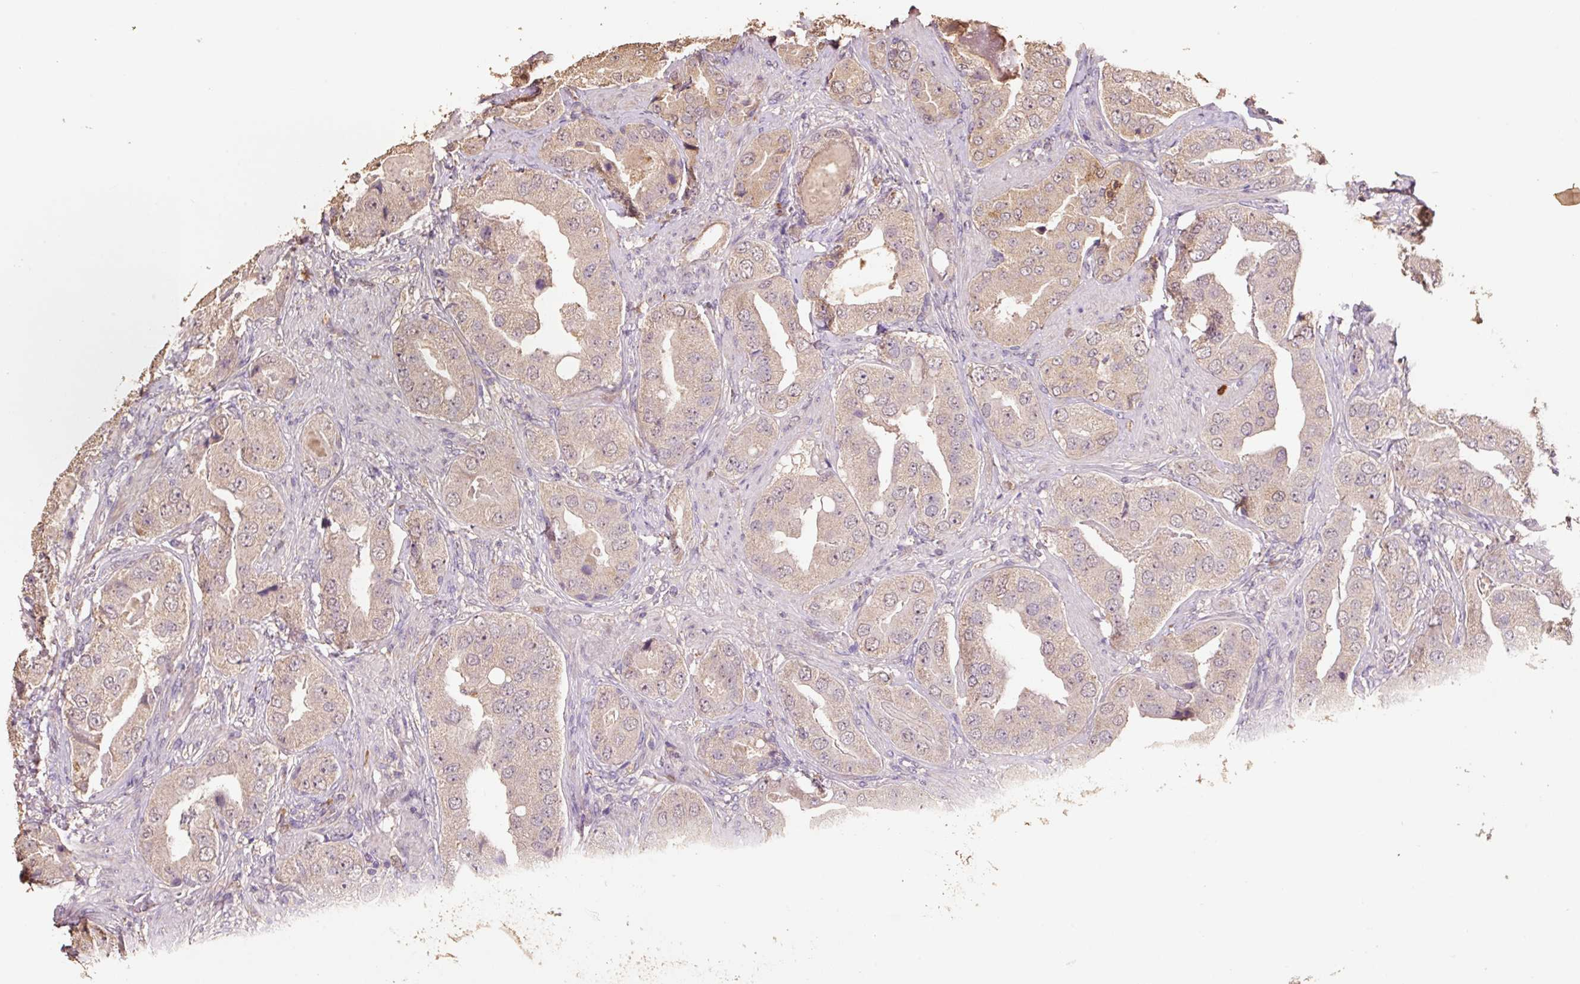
{"staining": {"intensity": "weak", "quantity": ">75%", "location": "cytoplasmic/membranous,nuclear"}, "tissue": "prostate cancer", "cell_type": "Tumor cells", "image_type": "cancer", "snomed": [{"axis": "morphology", "description": "Adenocarcinoma, High grade"}, {"axis": "topography", "description": "Prostate"}], "caption": "The photomicrograph exhibits immunohistochemical staining of prostate cancer. There is weak cytoplasmic/membranous and nuclear positivity is appreciated in approximately >75% of tumor cells.", "gene": "HERC2", "patient": {"sex": "male", "age": 63}}